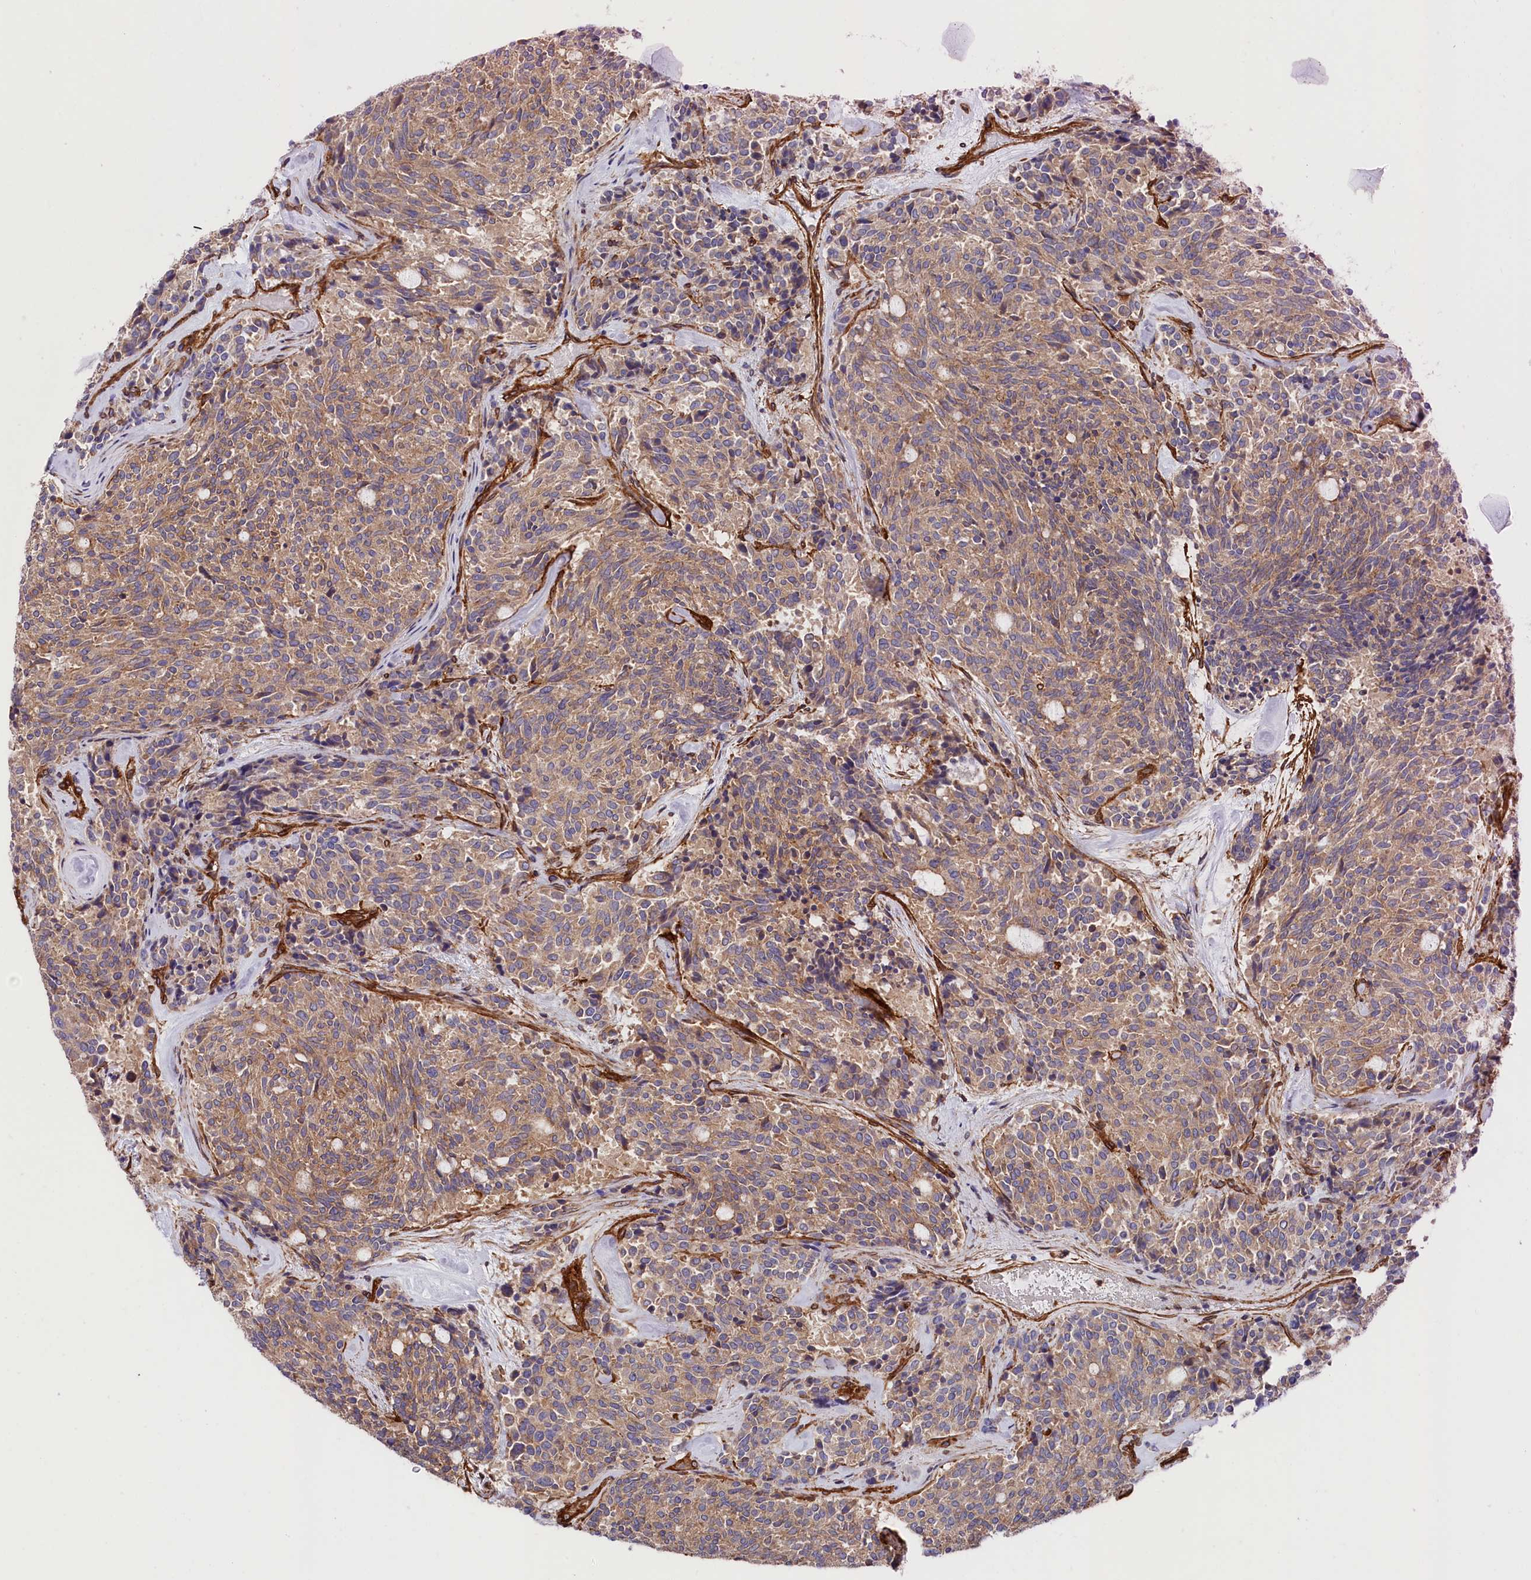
{"staining": {"intensity": "moderate", "quantity": ">75%", "location": "cytoplasmic/membranous"}, "tissue": "carcinoid", "cell_type": "Tumor cells", "image_type": "cancer", "snomed": [{"axis": "morphology", "description": "Carcinoid, malignant, NOS"}, {"axis": "topography", "description": "Pancreas"}], "caption": "This photomicrograph exhibits carcinoid stained with immunohistochemistry (IHC) to label a protein in brown. The cytoplasmic/membranous of tumor cells show moderate positivity for the protein. Nuclei are counter-stained blue.", "gene": "TNKS1BP1", "patient": {"sex": "female", "age": 54}}